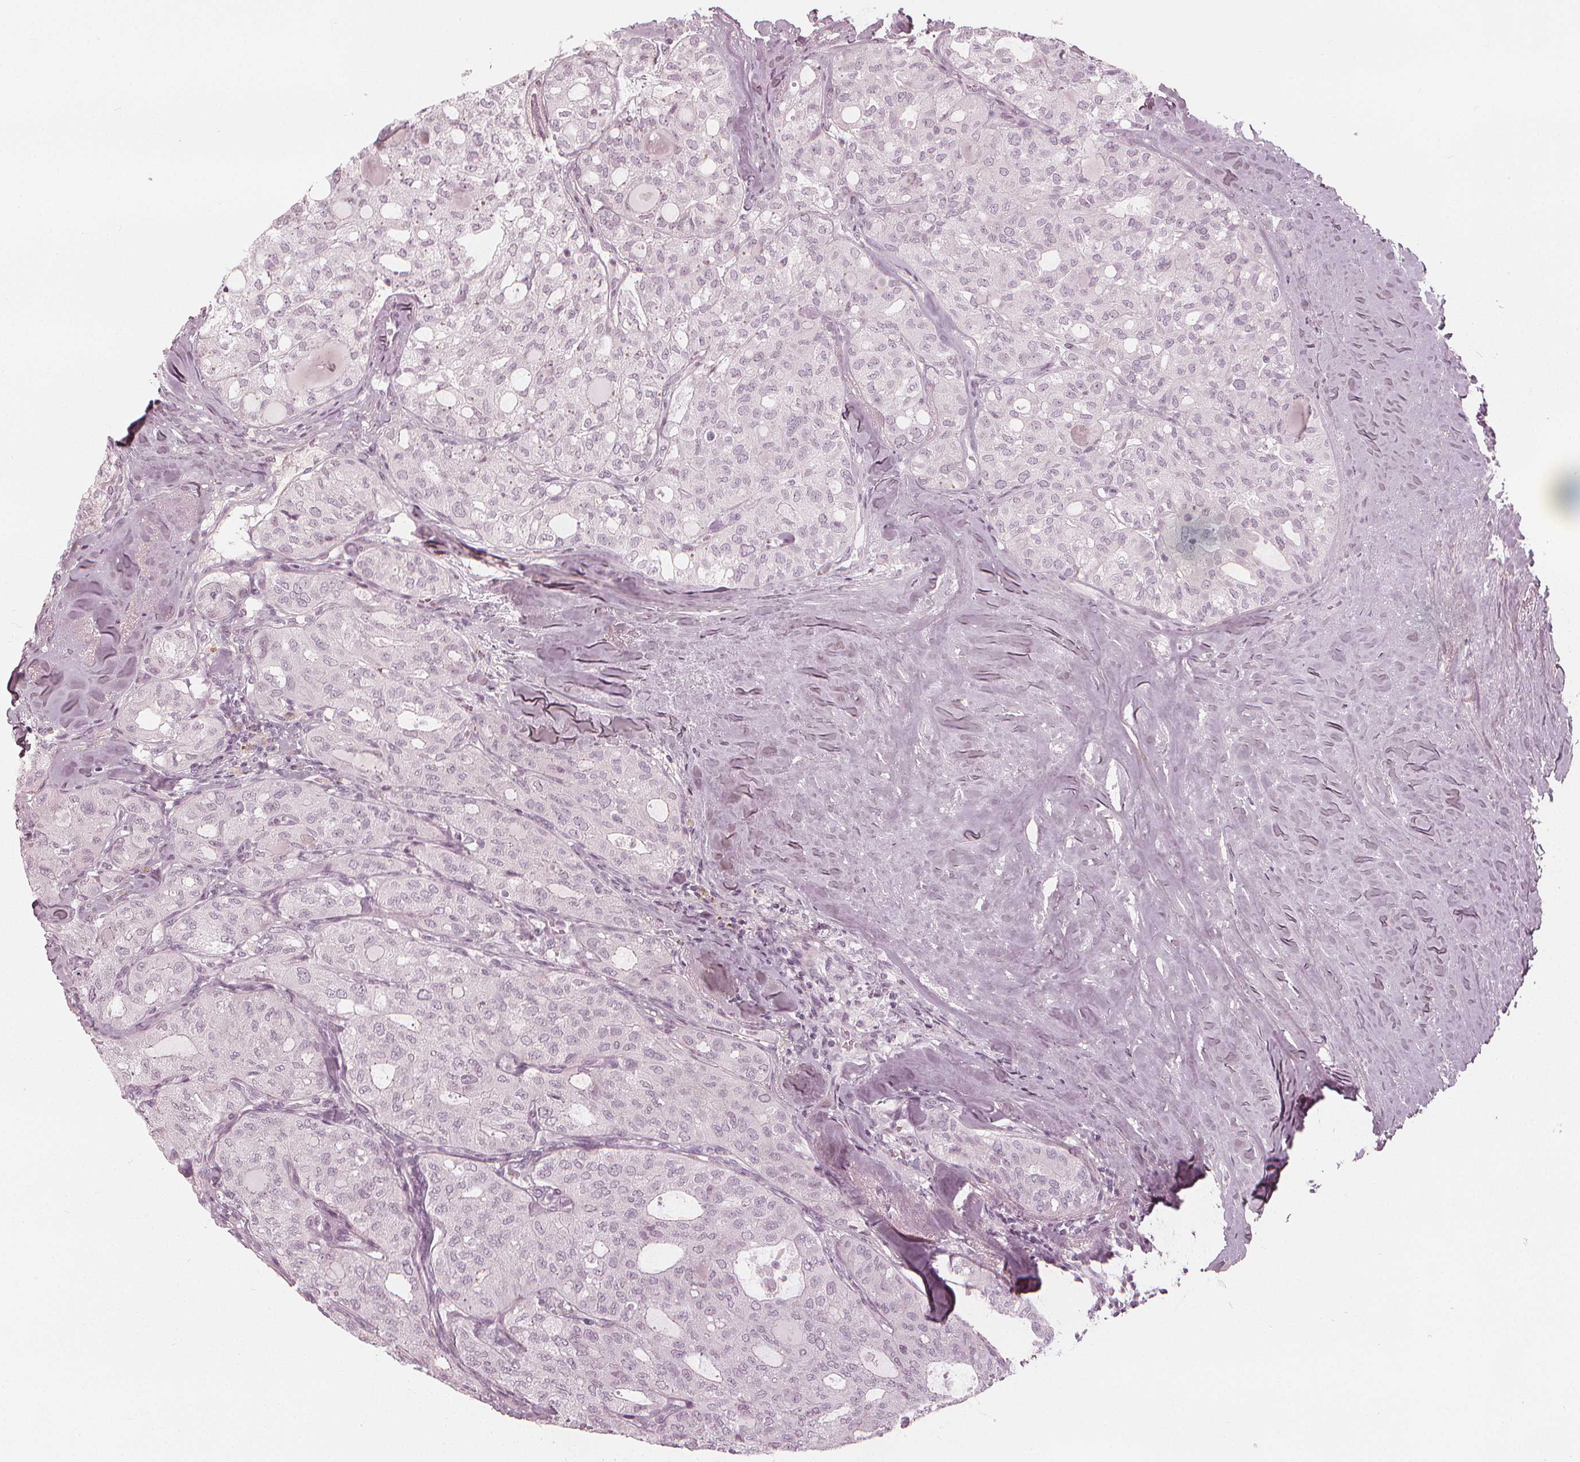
{"staining": {"intensity": "negative", "quantity": "none", "location": "none"}, "tissue": "thyroid cancer", "cell_type": "Tumor cells", "image_type": "cancer", "snomed": [{"axis": "morphology", "description": "Follicular adenoma carcinoma, NOS"}, {"axis": "topography", "description": "Thyroid gland"}], "caption": "Thyroid cancer (follicular adenoma carcinoma) was stained to show a protein in brown. There is no significant positivity in tumor cells. Brightfield microscopy of immunohistochemistry stained with DAB (brown) and hematoxylin (blue), captured at high magnification.", "gene": "PAEP", "patient": {"sex": "male", "age": 75}}